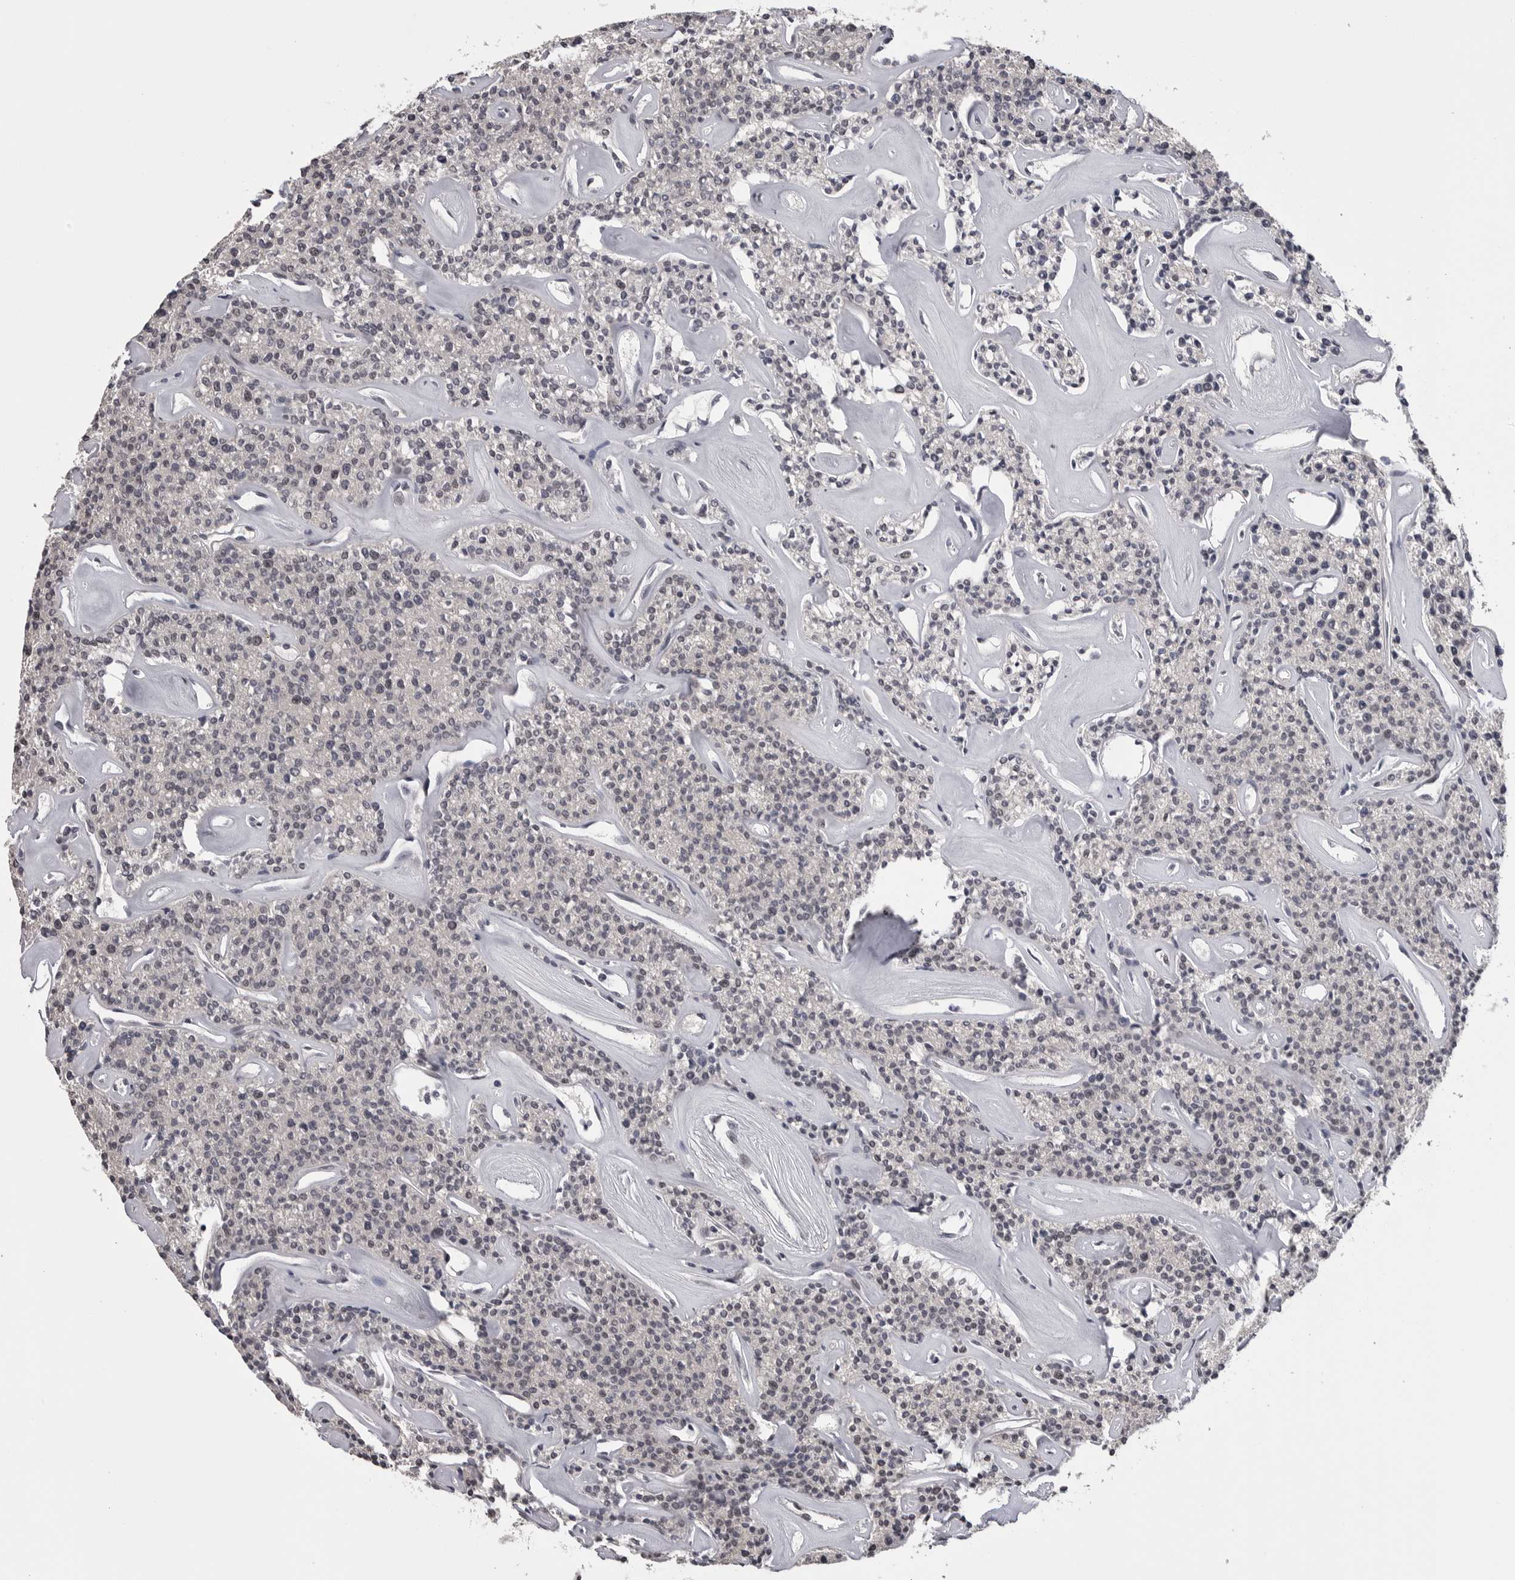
{"staining": {"intensity": "weak", "quantity": "<25%", "location": "nuclear"}, "tissue": "parathyroid gland", "cell_type": "Glandular cells", "image_type": "normal", "snomed": [{"axis": "morphology", "description": "Normal tissue, NOS"}, {"axis": "topography", "description": "Parathyroid gland"}], "caption": "Image shows no significant protein staining in glandular cells of unremarkable parathyroid gland. (DAB immunohistochemistry visualized using brightfield microscopy, high magnification).", "gene": "DLG2", "patient": {"sex": "male", "age": 46}}